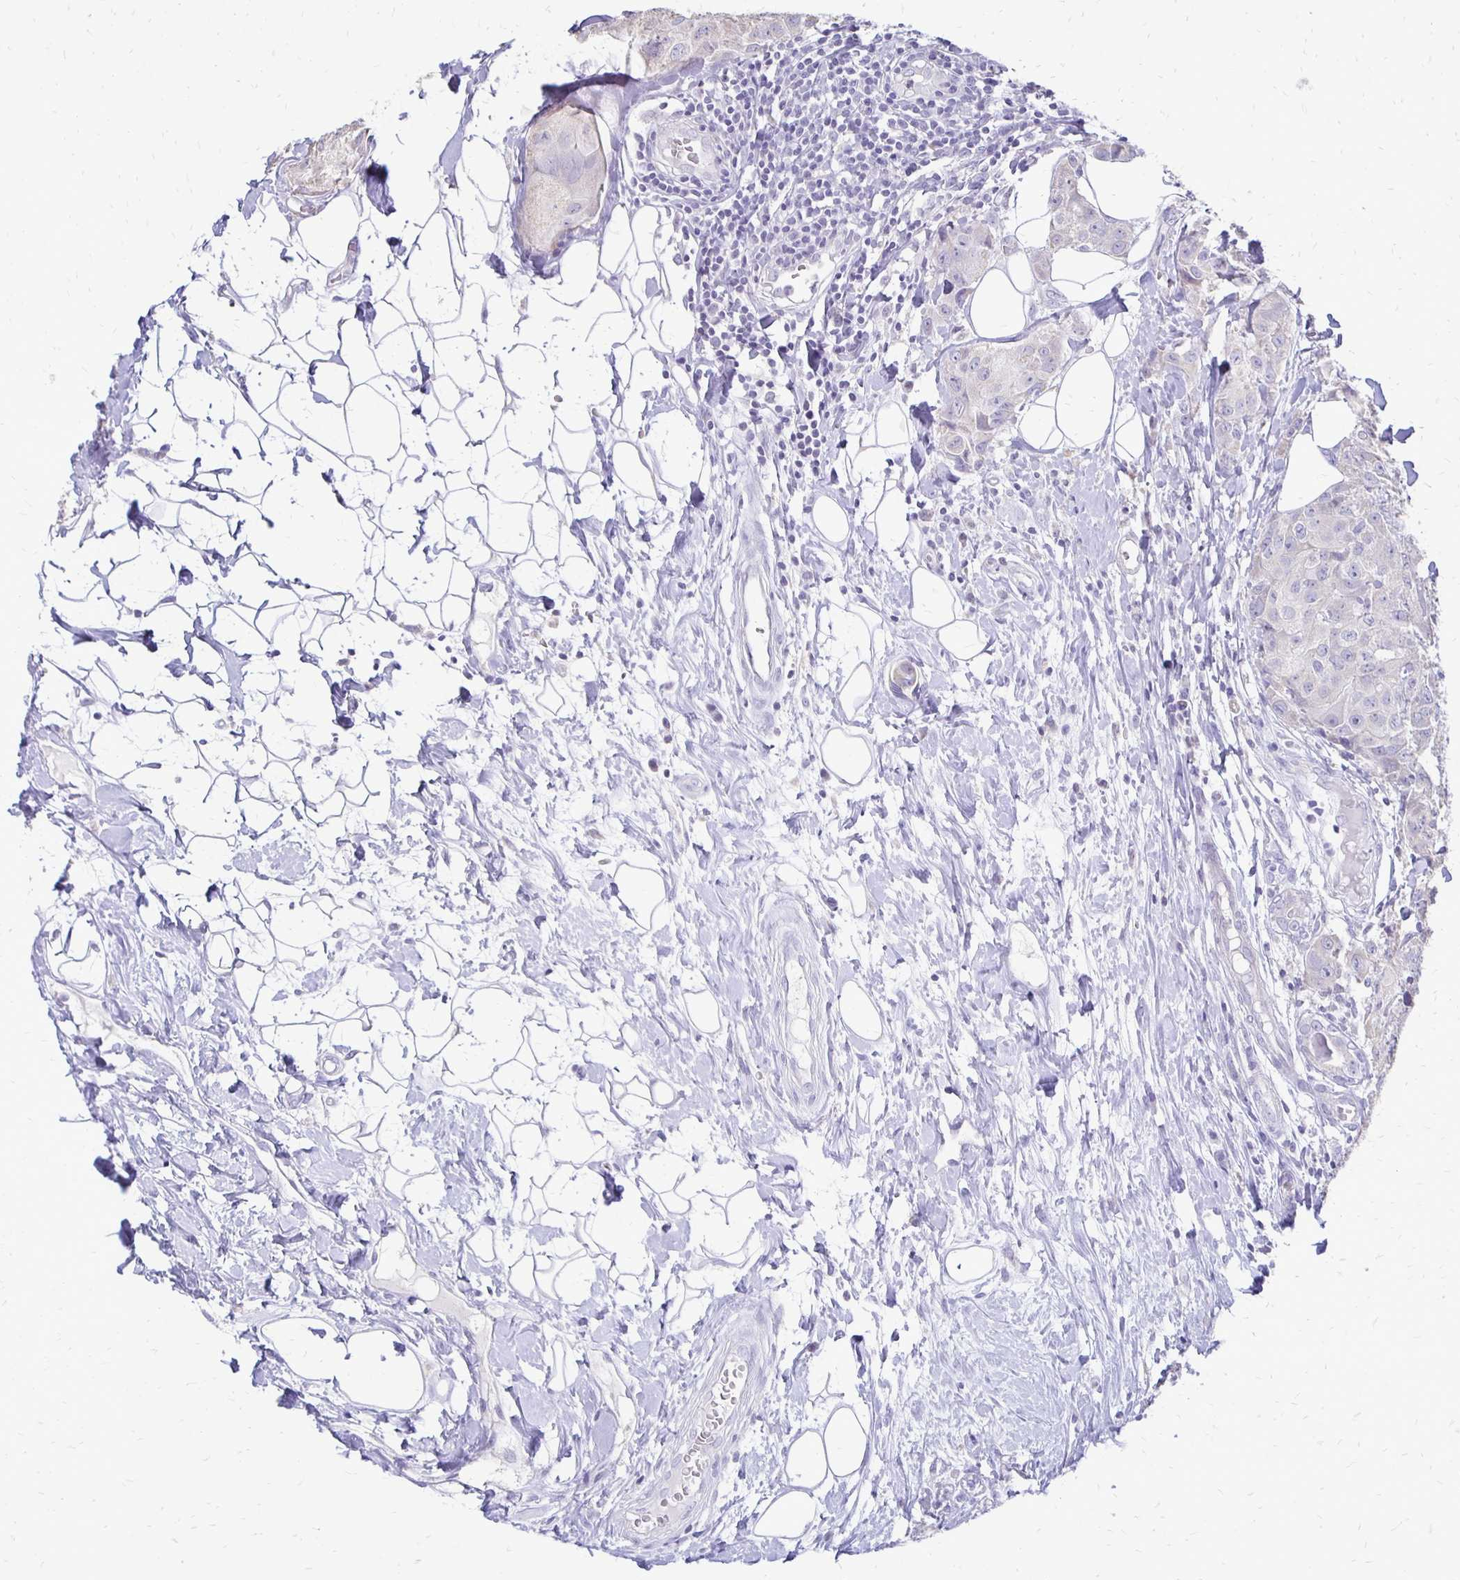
{"staining": {"intensity": "negative", "quantity": "none", "location": "none"}, "tissue": "breast cancer", "cell_type": "Tumor cells", "image_type": "cancer", "snomed": [{"axis": "morphology", "description": "Duct carcinoma"}, {"axis": "topography", "description": "Breast"}], "caption": "Breast cancer was stained to show a protein in brown. There is no significant positivity in tumor cells.", "gene": "ALPG", "patient": {"sex": "female", "age": 43}}